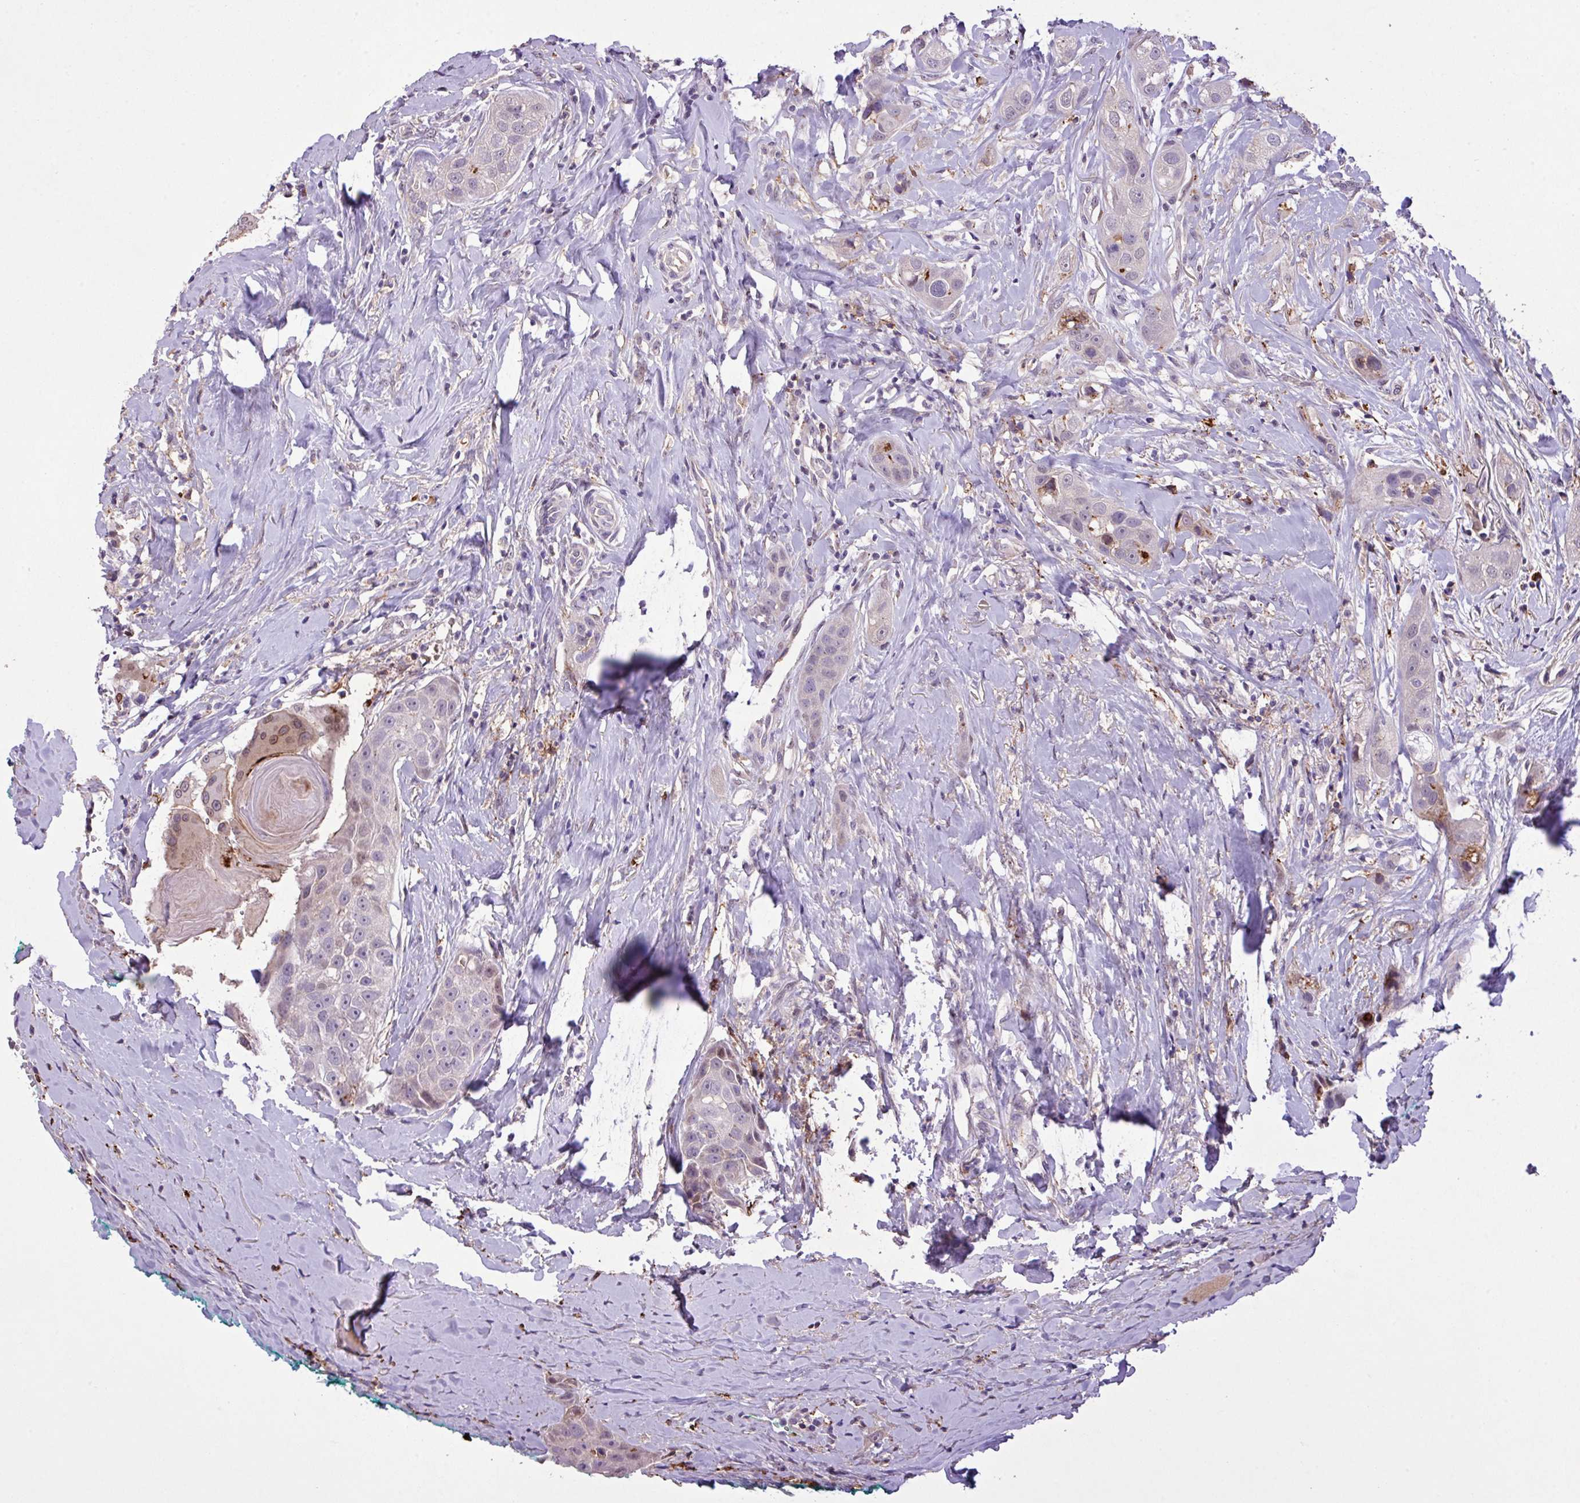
{"staining": {"intensity": "negative", "quantity": "none", "location": "none"}, "tissue": "head and neck cancer", "cell_type": "Tumor cells", "image_type": "cancer", "snomed": [{"axis": "morphology", "description": "Normal tissue, NOS"}, {"axis": "morphology", "description": "Squamous cell carcinoma, NOS"}, {"axis": "topography", "description": "Skeletal muscle"}, {"axis": "topography", "description": "Head-Neck"}], "caption": "An immunohistochemistry histopathology image of squamous cell carcinoma (head and neck) is shown. There is no staining in tumor cells of squamous cell carcinoma (head and neck).", "gene": "RPP25L", "patient": {"sex": "male", "age": 51}}